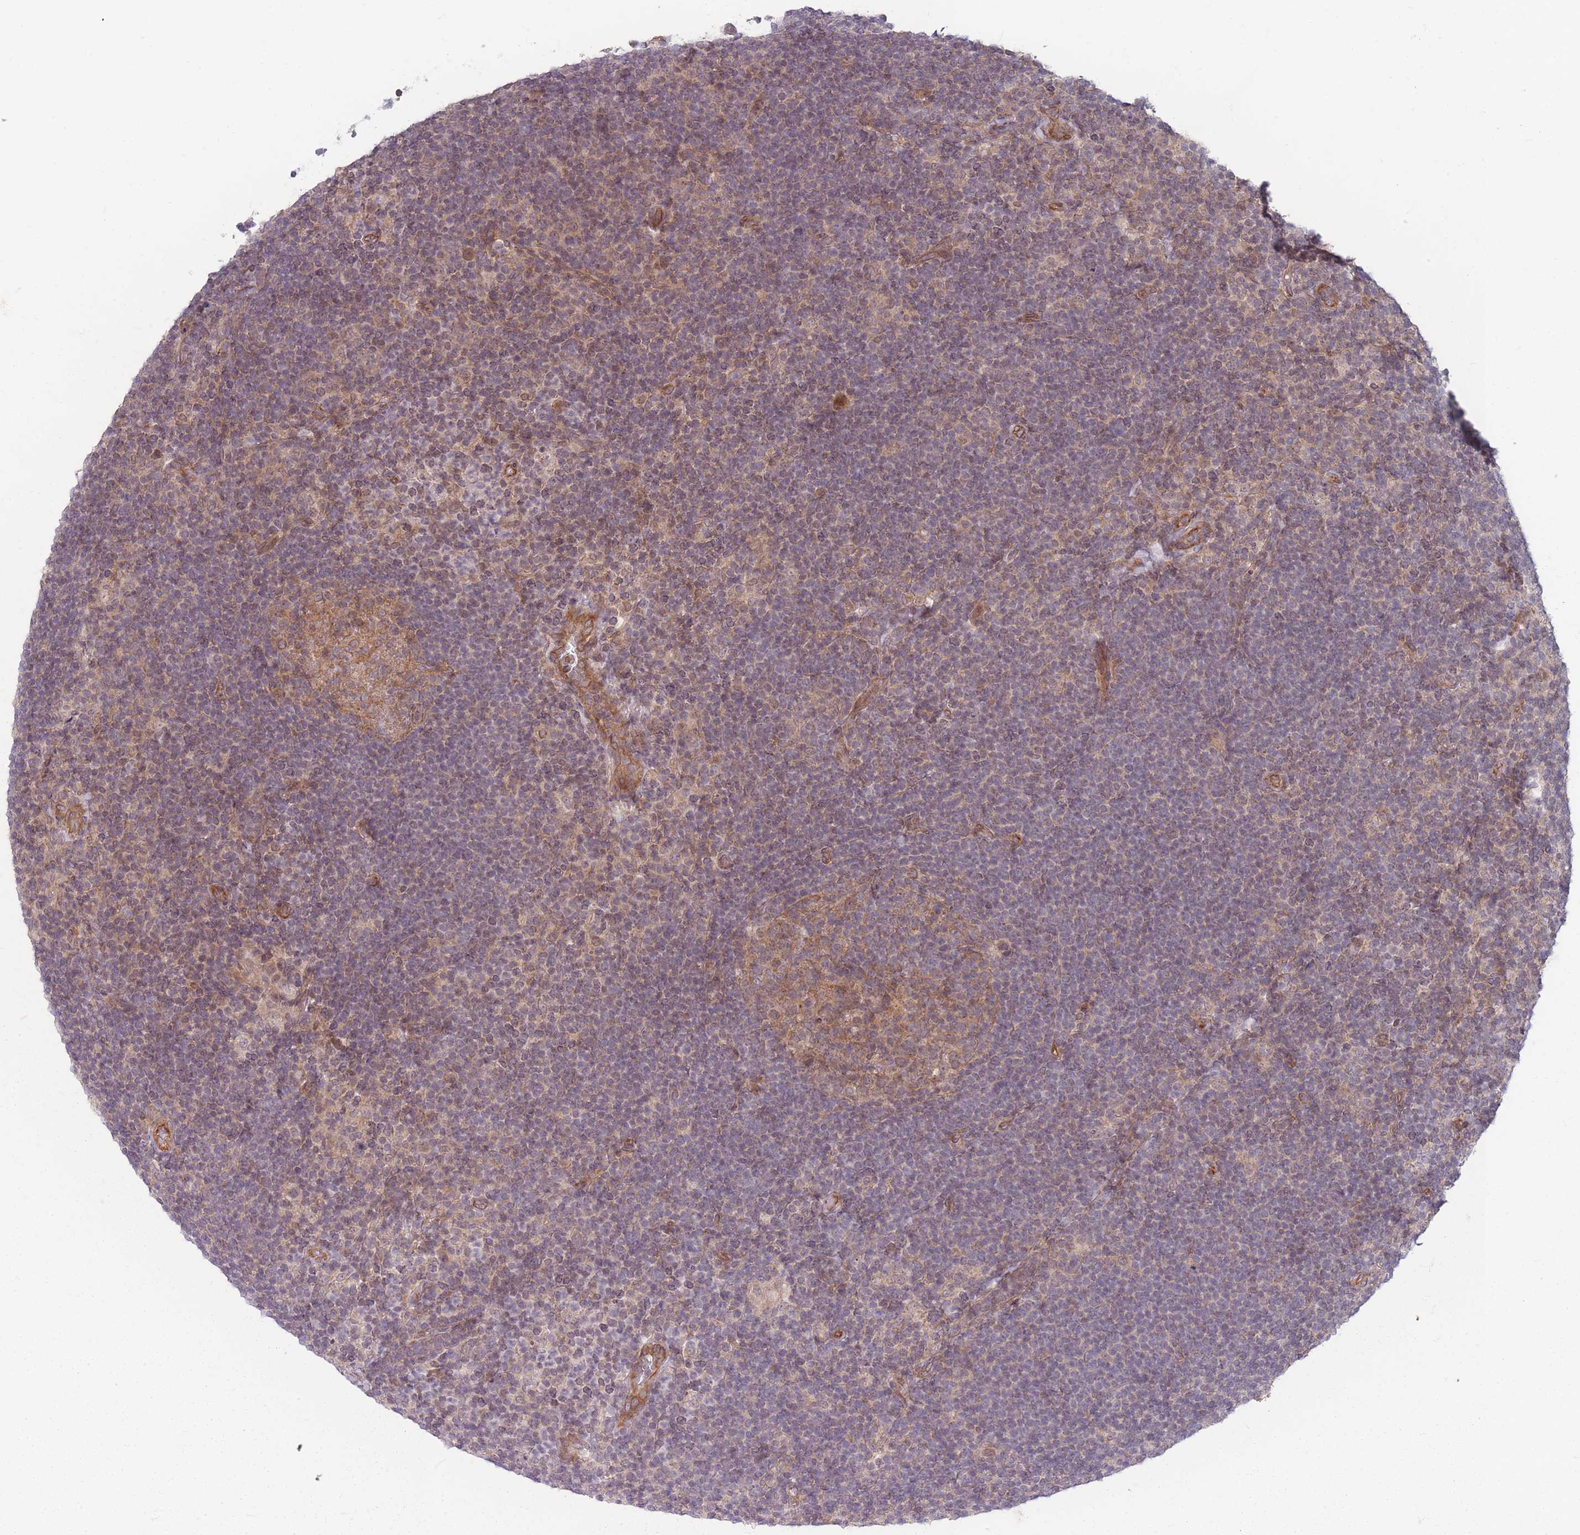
{"staining": {"intensity": "moderate", "quantity": "25%-75%", "location": "cytoplasmic/membranous"}, "tissue": "lymphoma", "cell_type": "Tumor cells", "image_type": "cancer", "snomed": [{"axis": "morphology", "description": "Hodgkin's disease, NOS"}, {"axis": "topography", "description": "Lymph node"}], "caption": "Moderate cytoplasmic/membranous positivity for a protein is identified in approximately 25%-75% of tumor cells of Hodgkin's disease using immunohistochemistry (IHC).", "gene": "VRK2", "patient": {"sex": "female", "age": 57}}